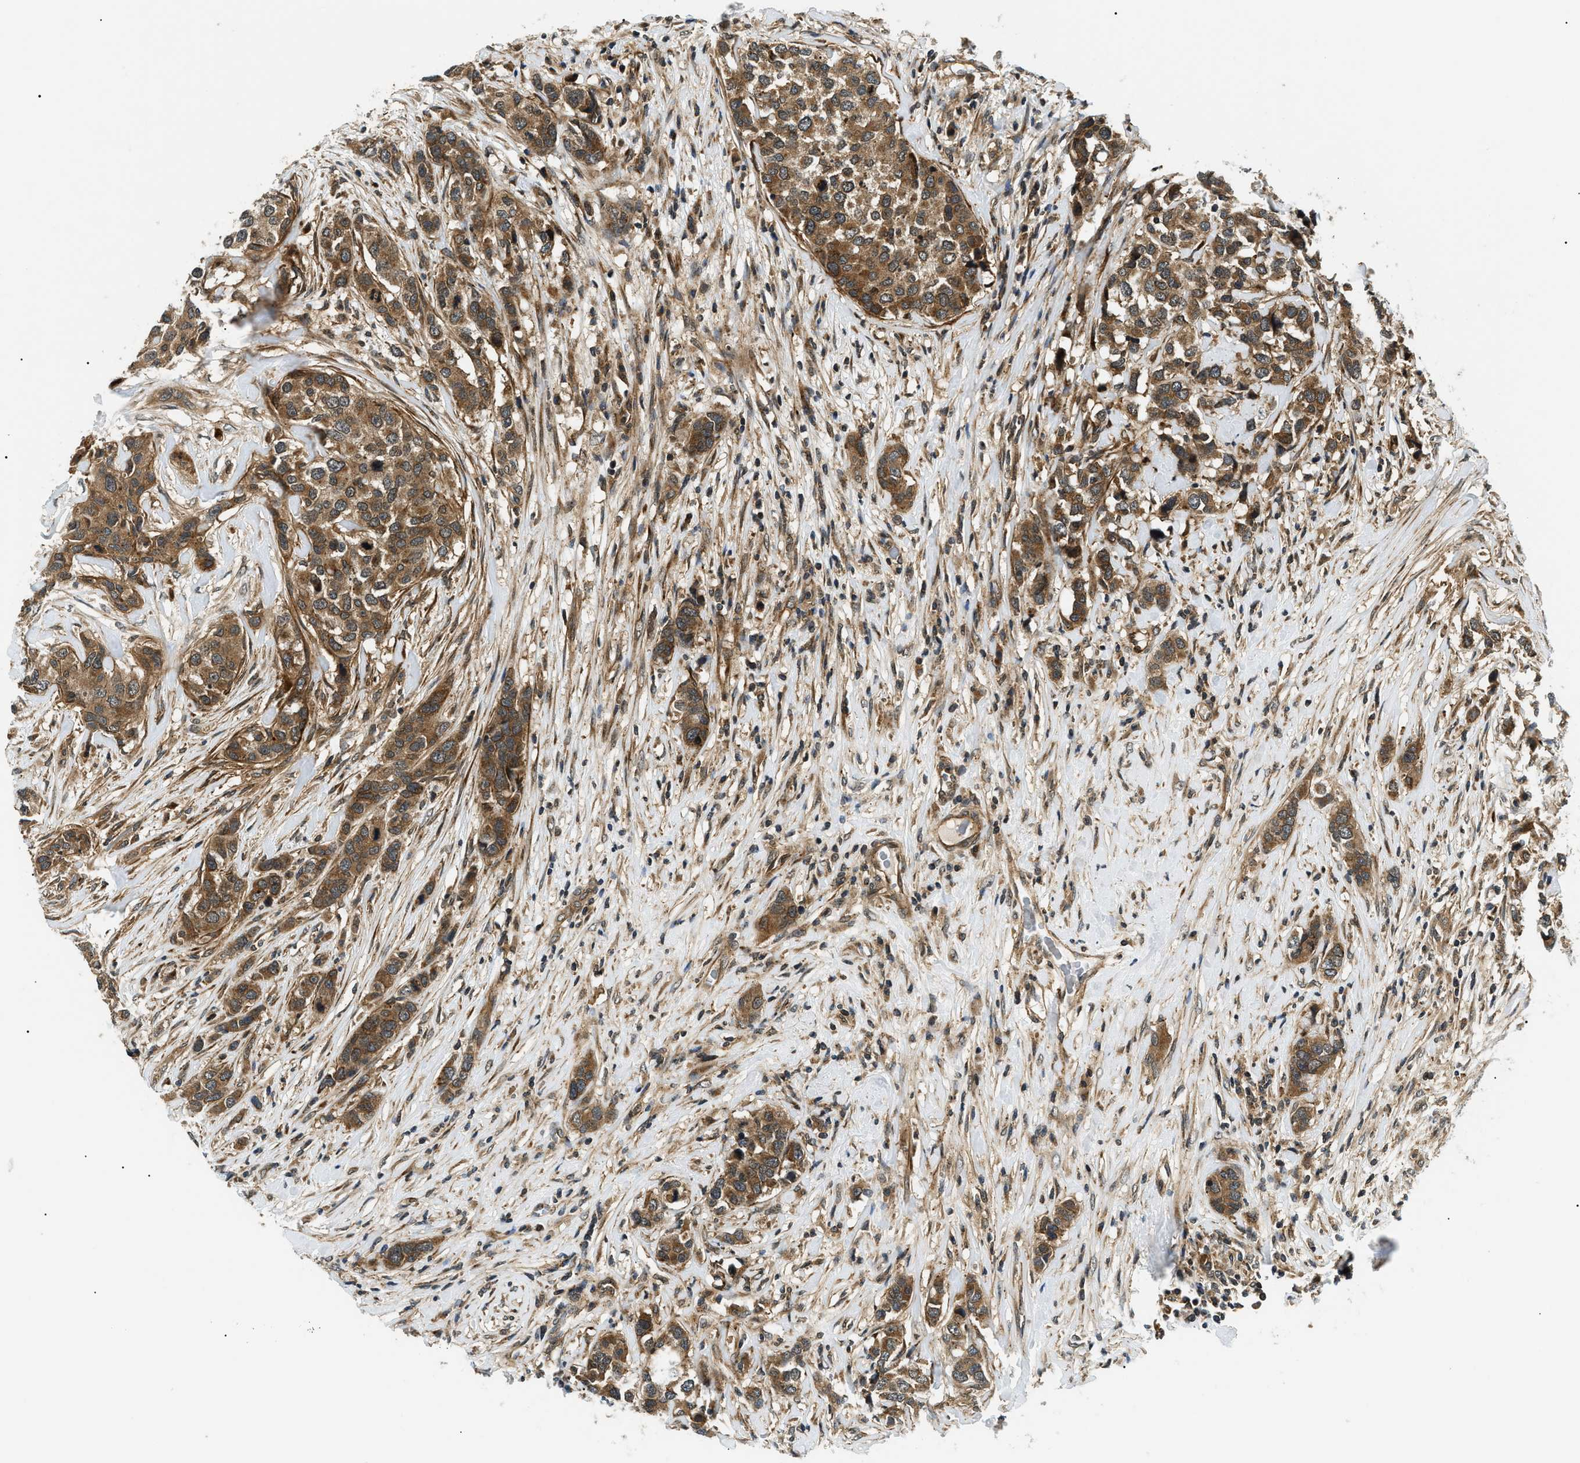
{"staining": {"intensity": "moderate", "quantity": ">75%", "location": "cytoplasmic/membranous"}, "tissue": "breast cancer", "cell_type": "Tumor cells", "image_type": "cancer", "snomed": [{"axis": "morphology", "description": "Lobular carcinoma"}, {"axis": "topography", "description": "Breast"}], "caption": "Breast cancer (lobular carcinoma) stained for a protein reveals moderate cytoplasmic/membranous positivity in tumor cells.", "gene": "ATP6AP1", "patient": {"sex": "female", "age": 59}}